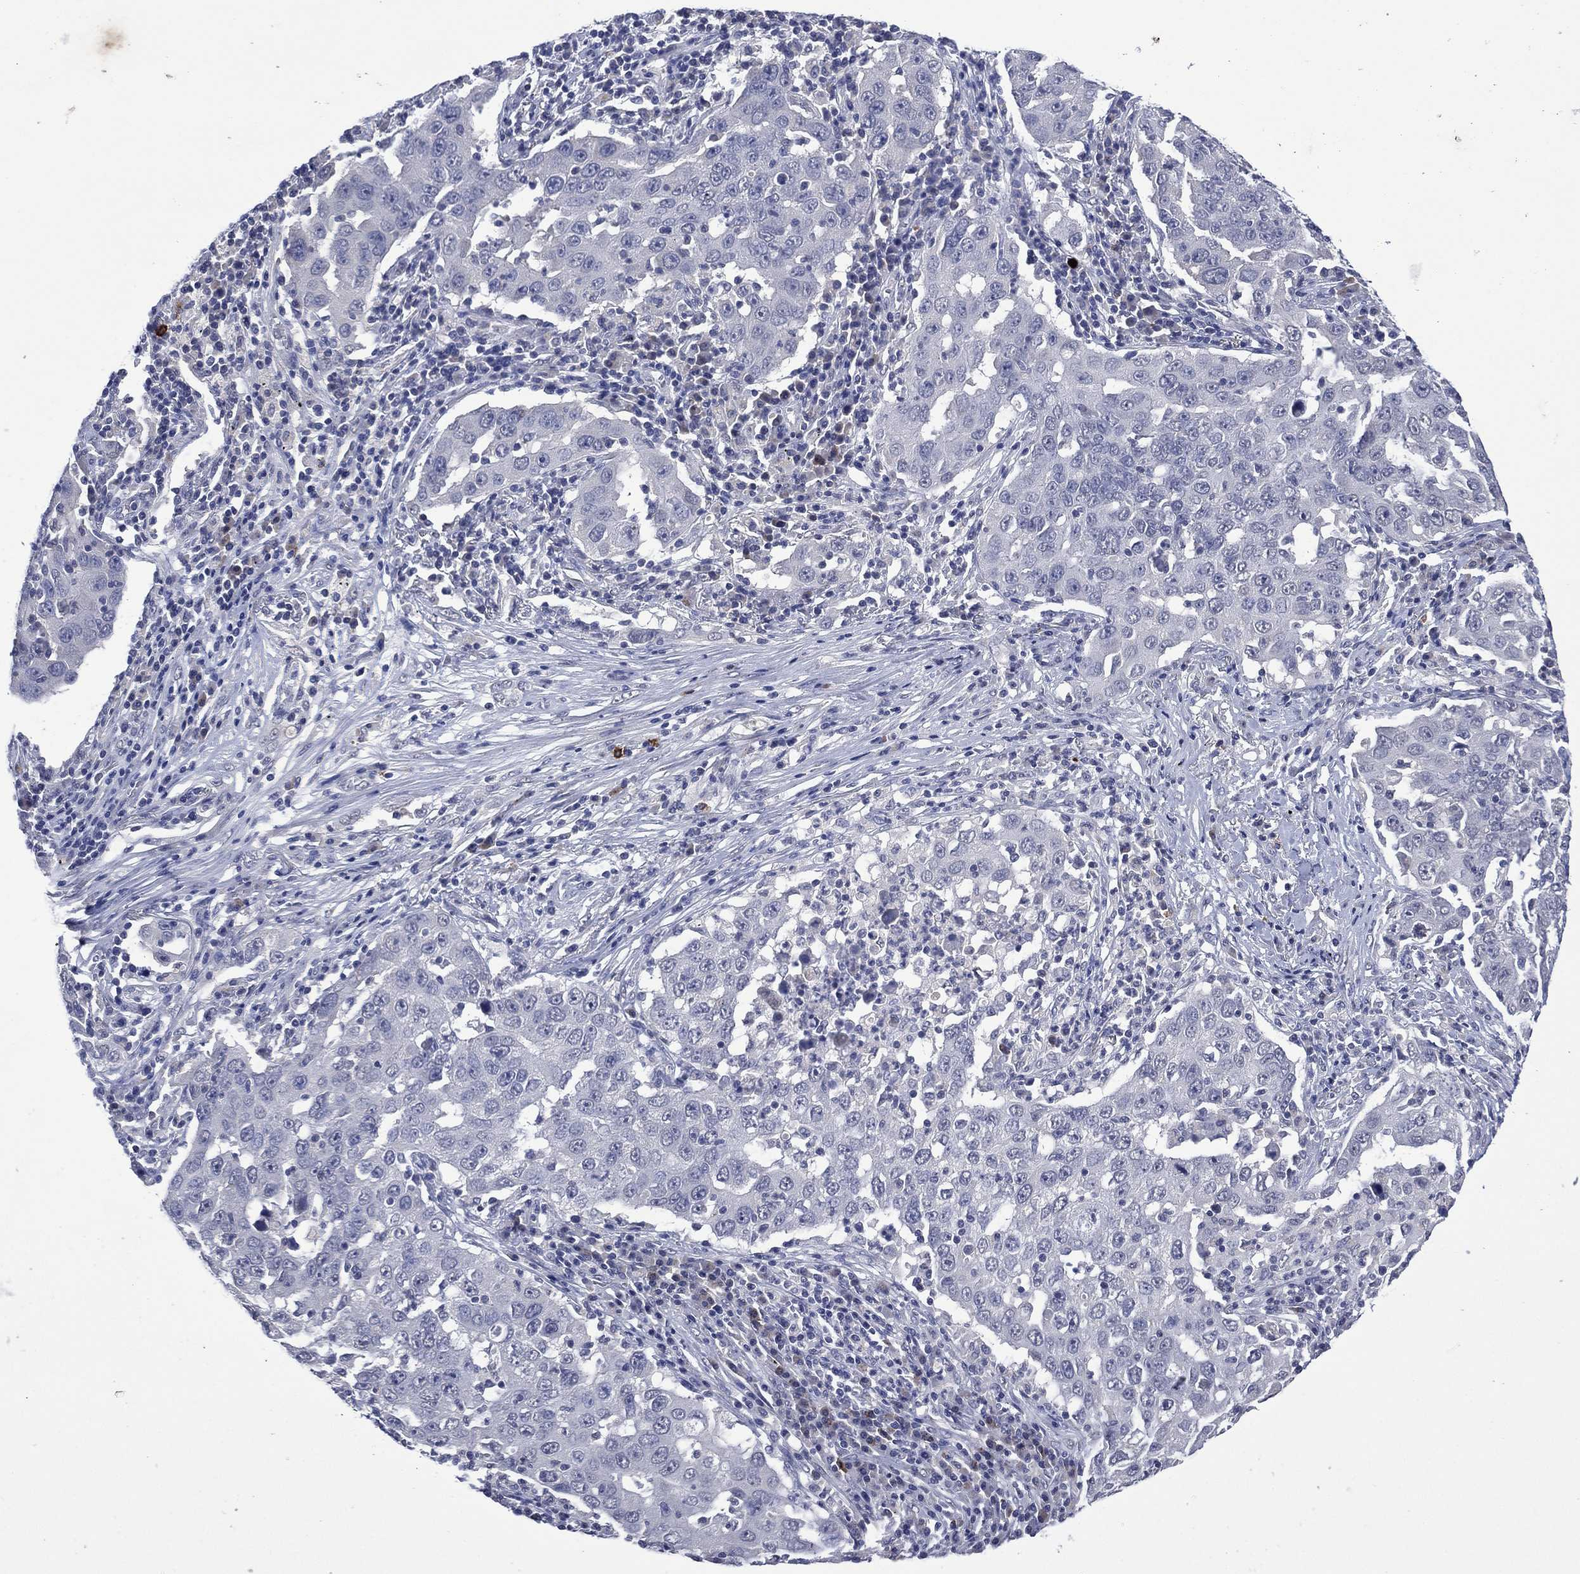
{"staining": {"intensity": "negative", "quantity": "none", "location": "none"}, "tissue": "lung cancer", "cell_type": "Tumor cells", "image_type": "cancer", "snomed": [{"axis": "morphology", "description": "Adenocarcinoma, NOS"}, {"axis": "topography", "description": "Lung"}], "caption": "This is an immunohistochemistry (IHC) photomicrograph of lung cancer. There is no staining in tumor cells.", "gene": "ASB10", "patient": {"sex": "male", "age": 73}}